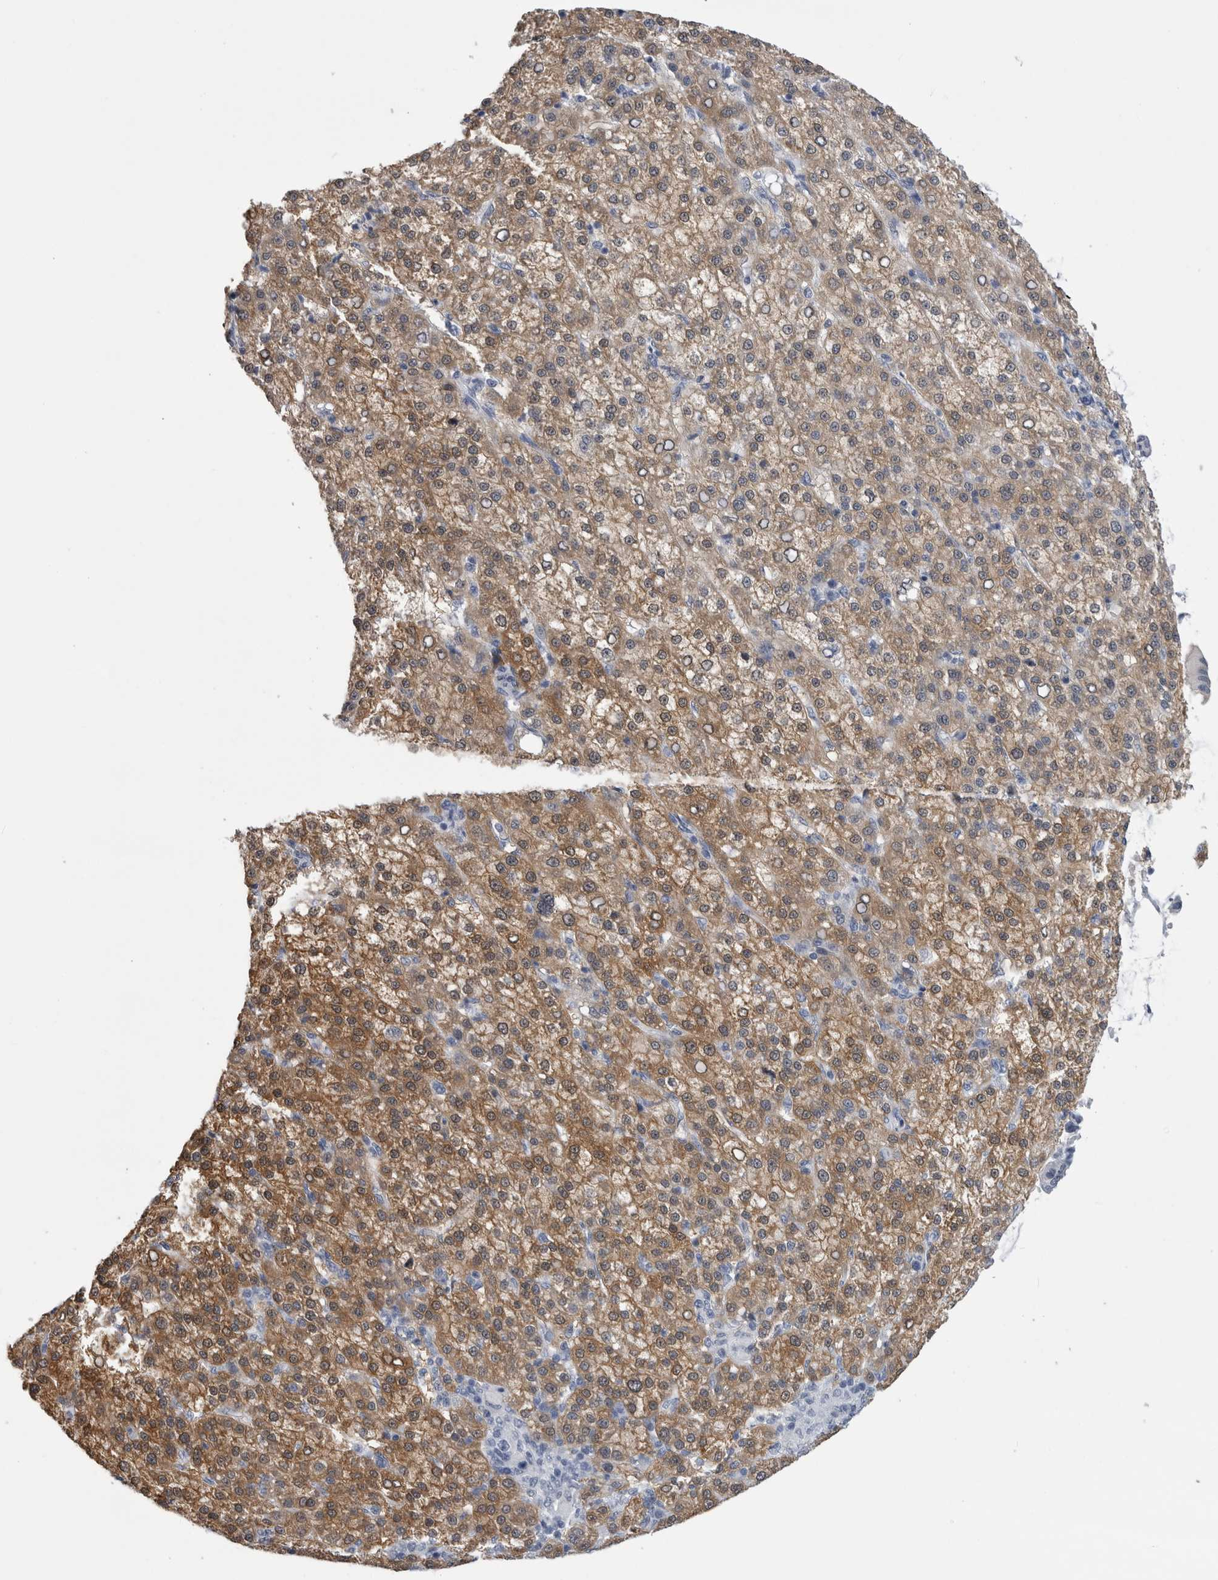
{"staining": {"intensity": "moderate", "quantity": ">75%", "location": "cytoplasmic/membranous"}, "tissue": "liver cancer", "cell_type": "Tumor cells", "image_type": "cancer", "snomed": [{"axis": "morphology", "description": "Carcinoma, Hepatocellular, NOS"}, {"axis": "topography", "description": "Liver"}], "caption": "A photomicrograph of human liver hepatocellular carcinoma stained for a protein reveals moderate cytoplasmic/membranous brown staining in tumor cells. (brown staining indicates protein expression, while blue staining denotes nuclei).", "gene": "ALDH8A1", "patient": {"sex": "female", "age": 58}}